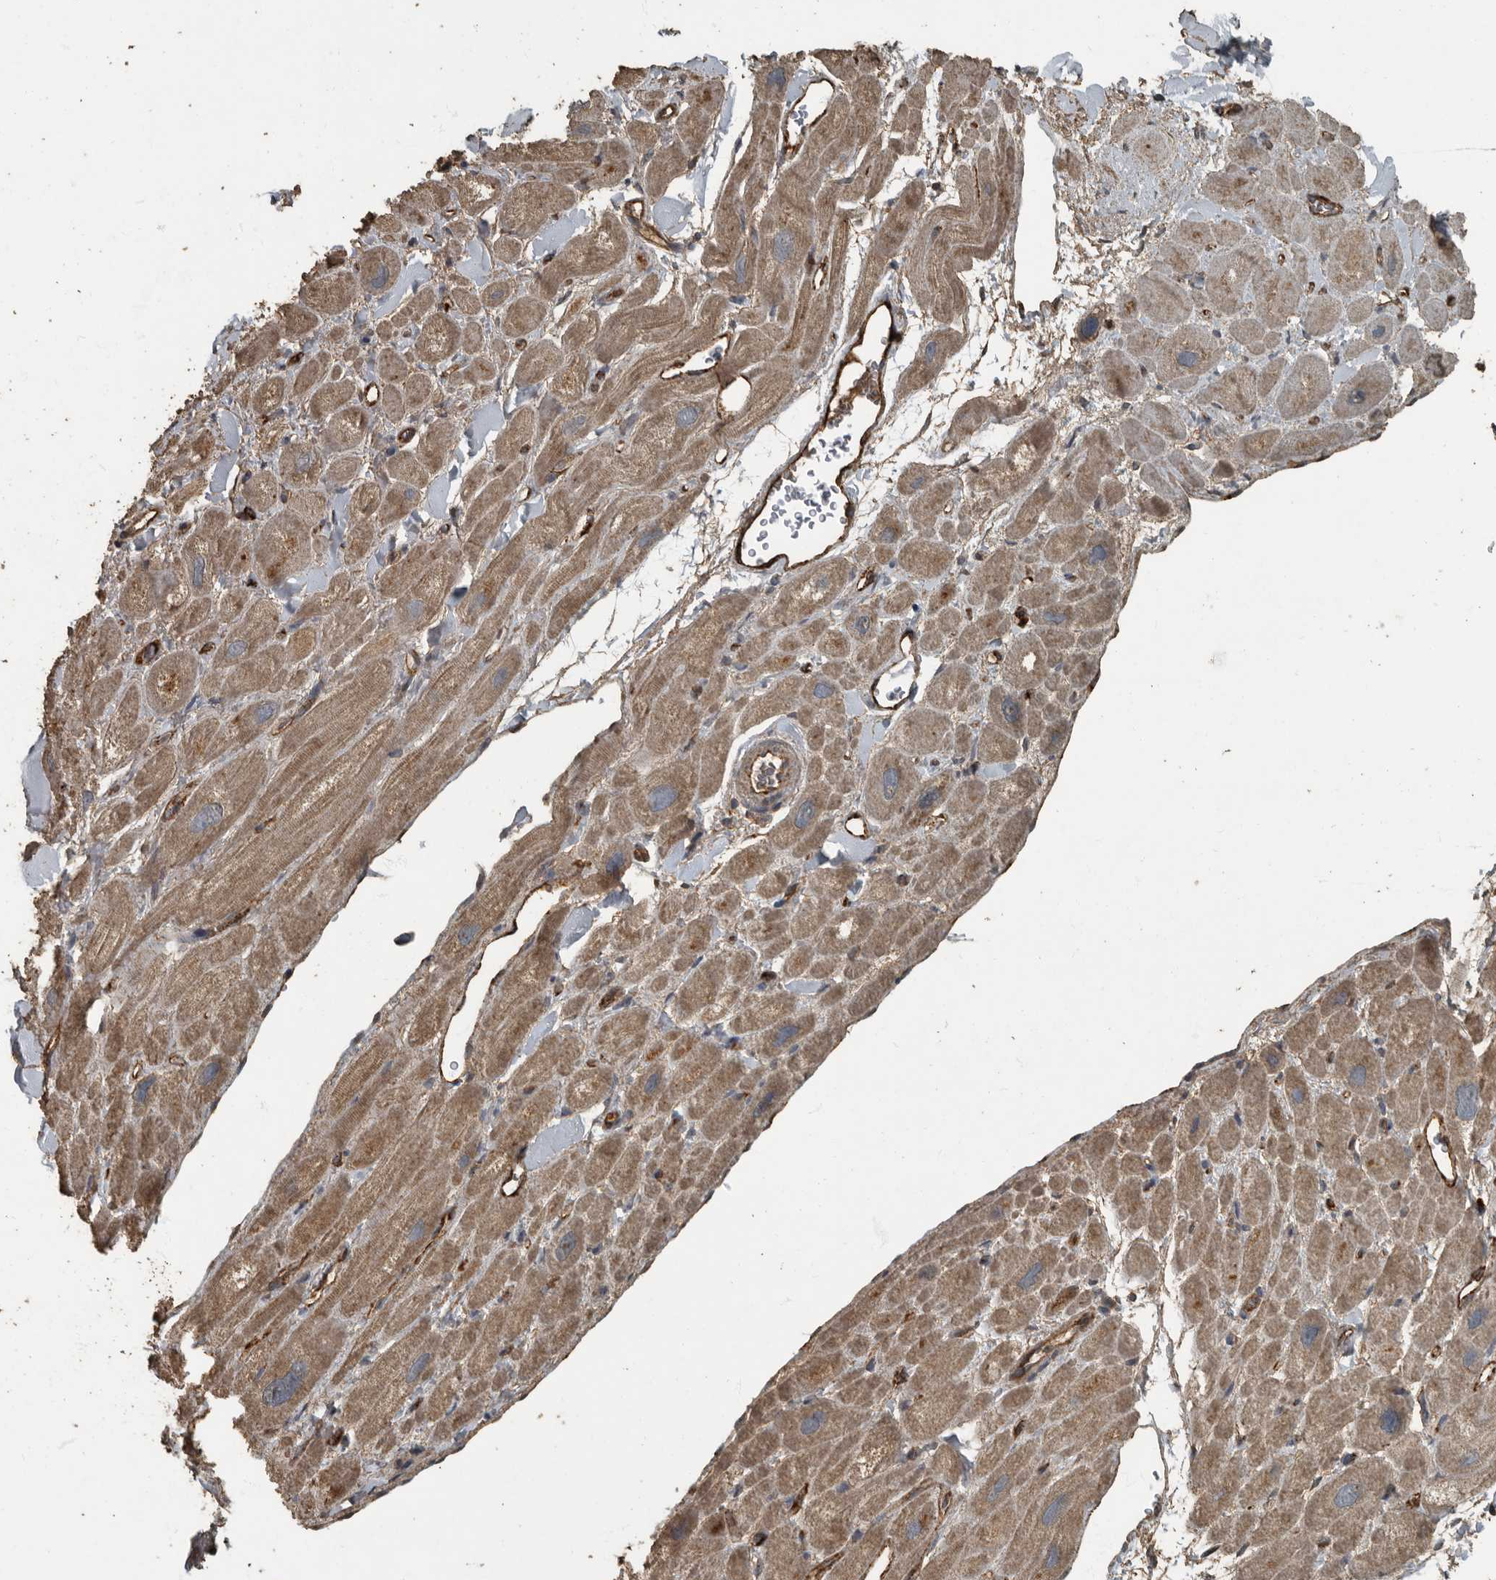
{"staining": {"intensity": "moderate", "quantity": "25%-75%", "location": "cytoplasmic/membranous"}, "tissue": "heart muscle", "cell_type": "Cardiomyocytes", "image_type": "normal", "snomed": [{"axis": "morphology", "description": "Normal tissue, NOS"}, {"axis": "topography", "description": "Heart"}], "caption": "Immunohistochemistry (IHC) of benign heart muscle displays medium levels of moderate cytoplasmic/membranous expression in about 25%-75% of cardiomyocytes. (Brightfield microscopy of DAB IHC at high magnification).", "gene": "IL15RA", "patient": {"sex": "male", "age": 49}}